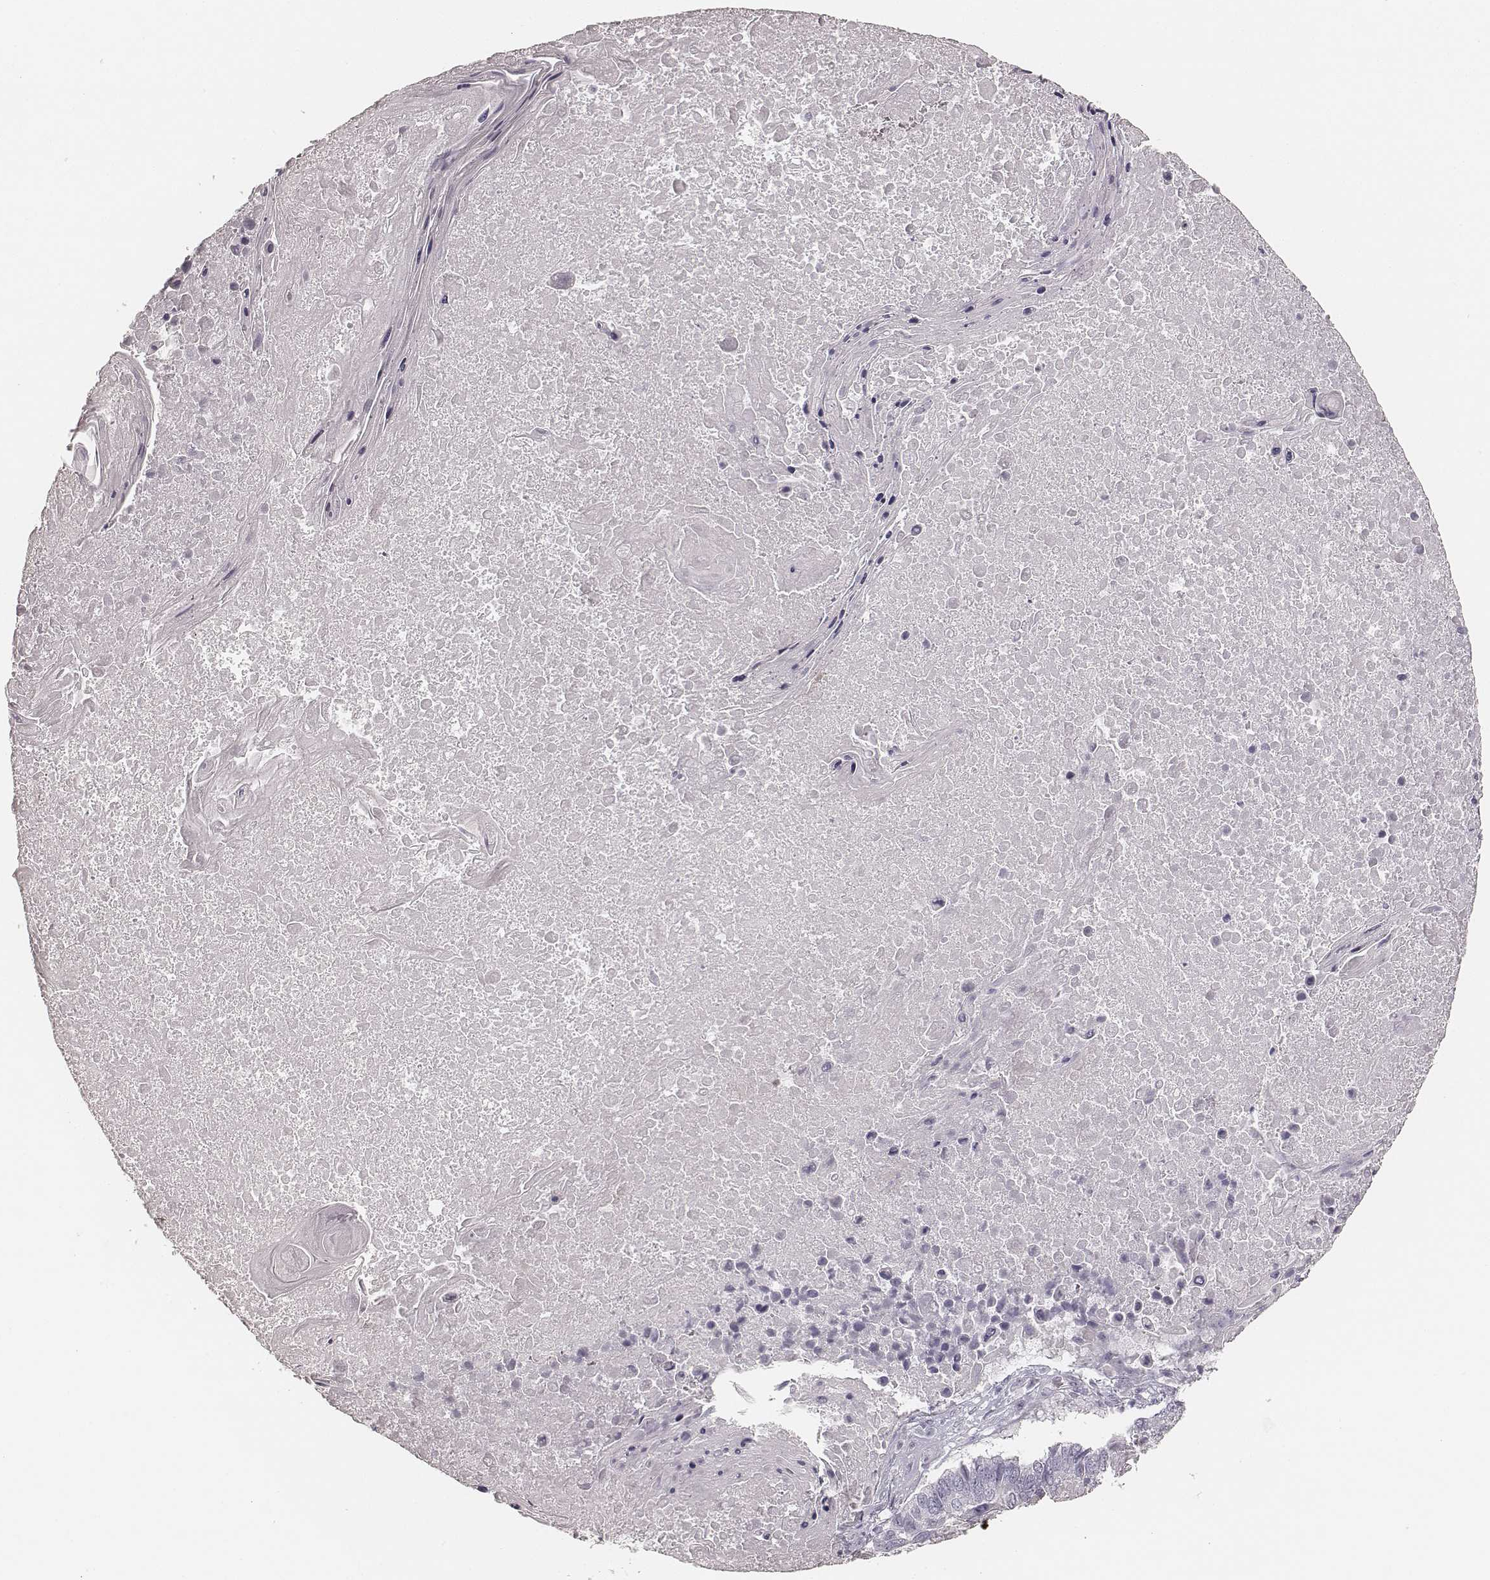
{"staining": {"intensity": "negative", "quantity": "none", "location": "none"}, "tissue": "lung cancer", "cell_type": "Tumor cells", "image_type": "cancer", "snomed": [{"axis": "morphology", "description": "Squamous cell carcinoma, NOS"}, {"axis": "topography", "description": "Lung"}], "caption": "Lung cancer stained for a protein using IHC demonstrates no staining tumor cells.", "gene": "KRT31", "patient": {"sex": "male", "age": 73}}